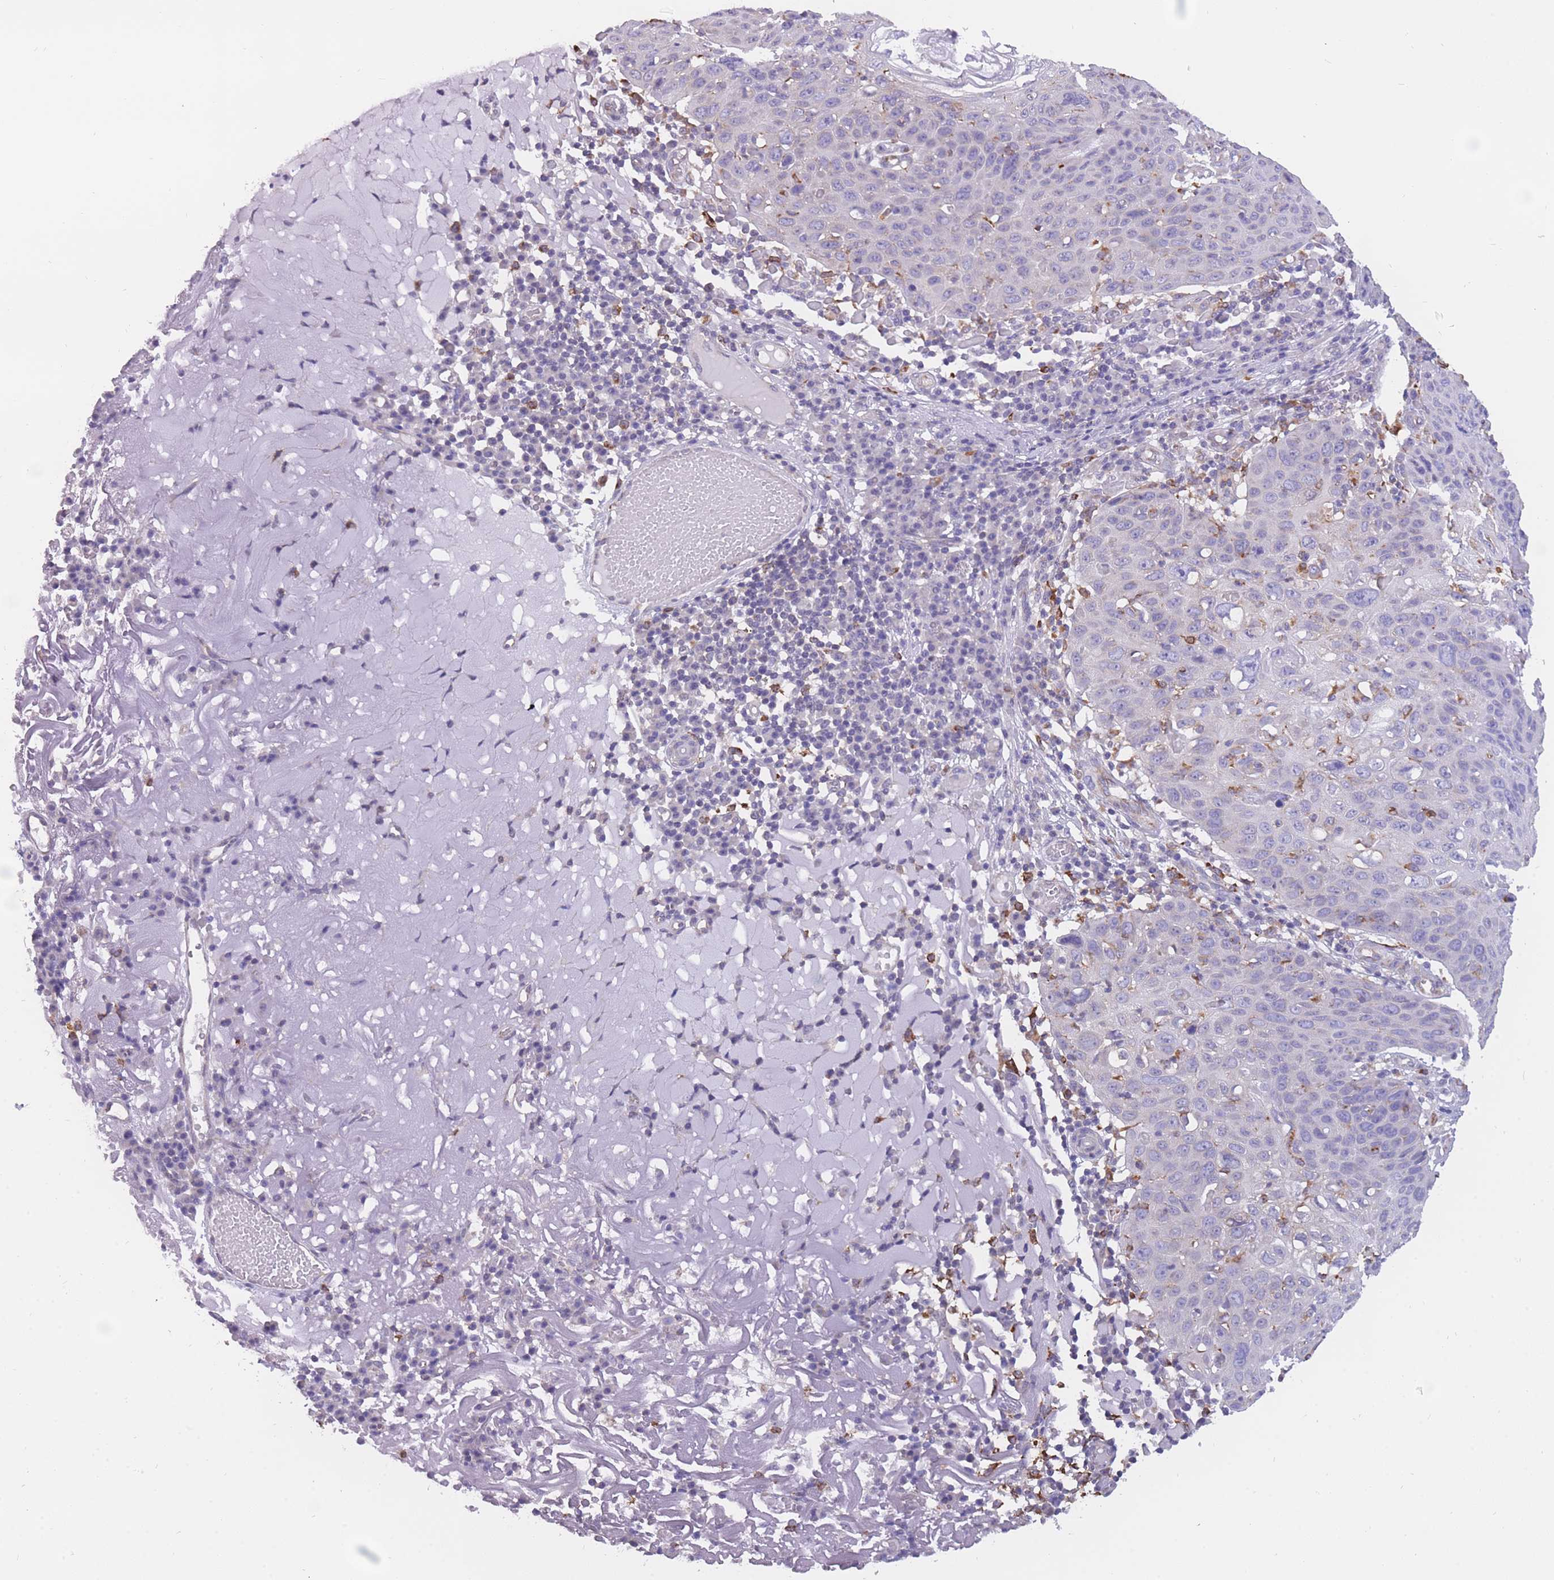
{"staining": {"intensity": "negative", "quantity": "none", "location": "none"}, "tissue": "skin cancer", "cell_type": "Tumor cells", "image_type": "cancer", "snomed": [{"axis": "morphology", "description": "Squamous cell carcinoma, NOS"}, {"axis": "topography", "description": "Skin"}], "caption": "Immunohistochemical staining of skin cancer demonstrates no significant positivity in tumor cells.", "gene": "ZNF662", "patient": {"sex": "female", "age": 90}}